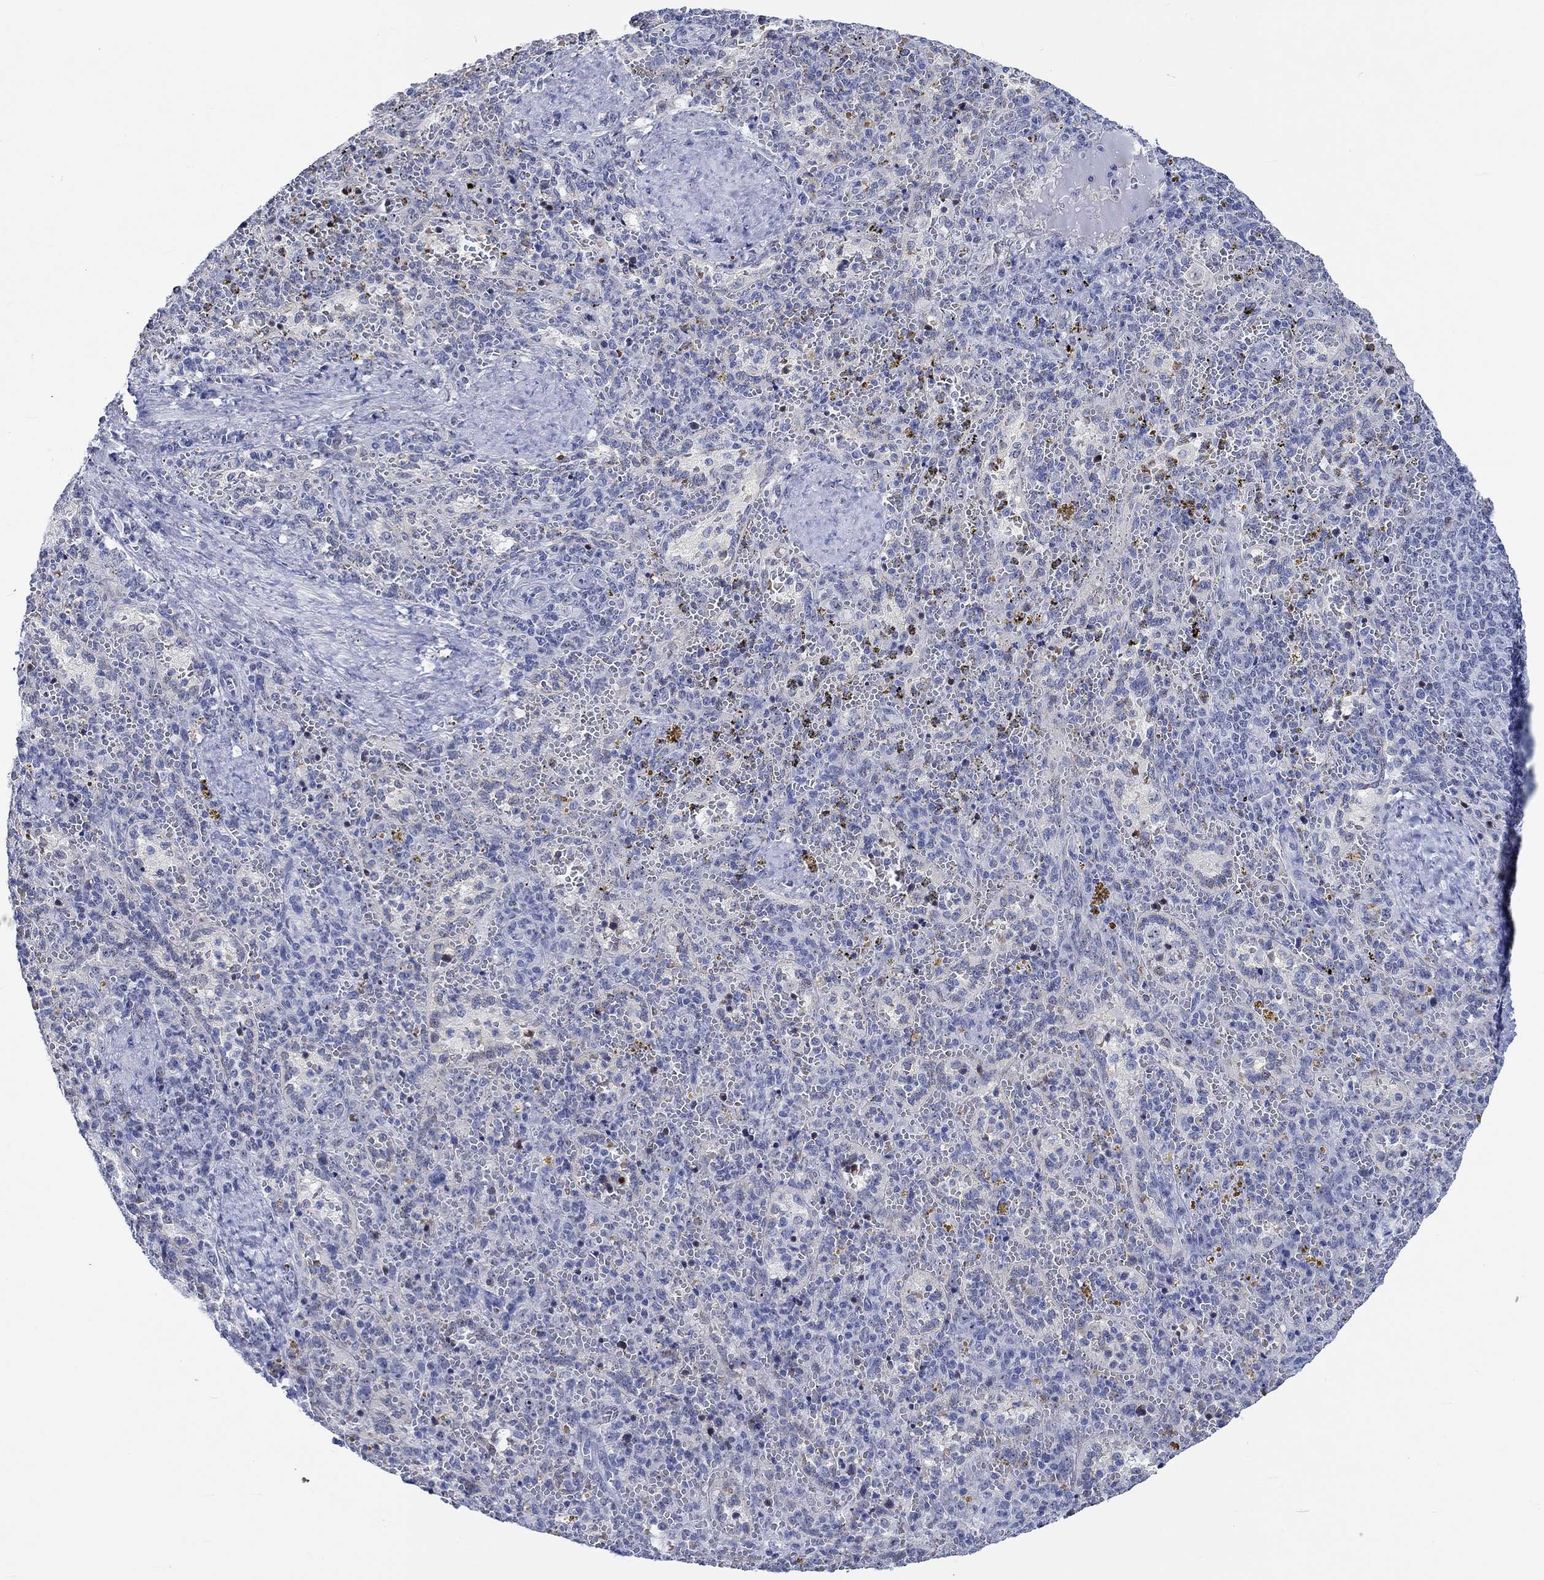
{"staining": {"intensity": "strong", "quantity": "<25%", "location": "nuclear"}, "tissue": "spleen", "cell_type": "Cells in red pulp", "image_type": "normal", "snomed": [{"axis": "morphology", "description": "Normal tissue, NOS"}, {"axis": "topography", "description": "Spleen"}], "caption": "The photomicrograph demonstrates staining of unremarkable spleen, revealing strong nuclear protein positivity (brown color) within cells in red pulp.", "gene": "ZNF446", "patient": {"sex": "female", "age": 50}}